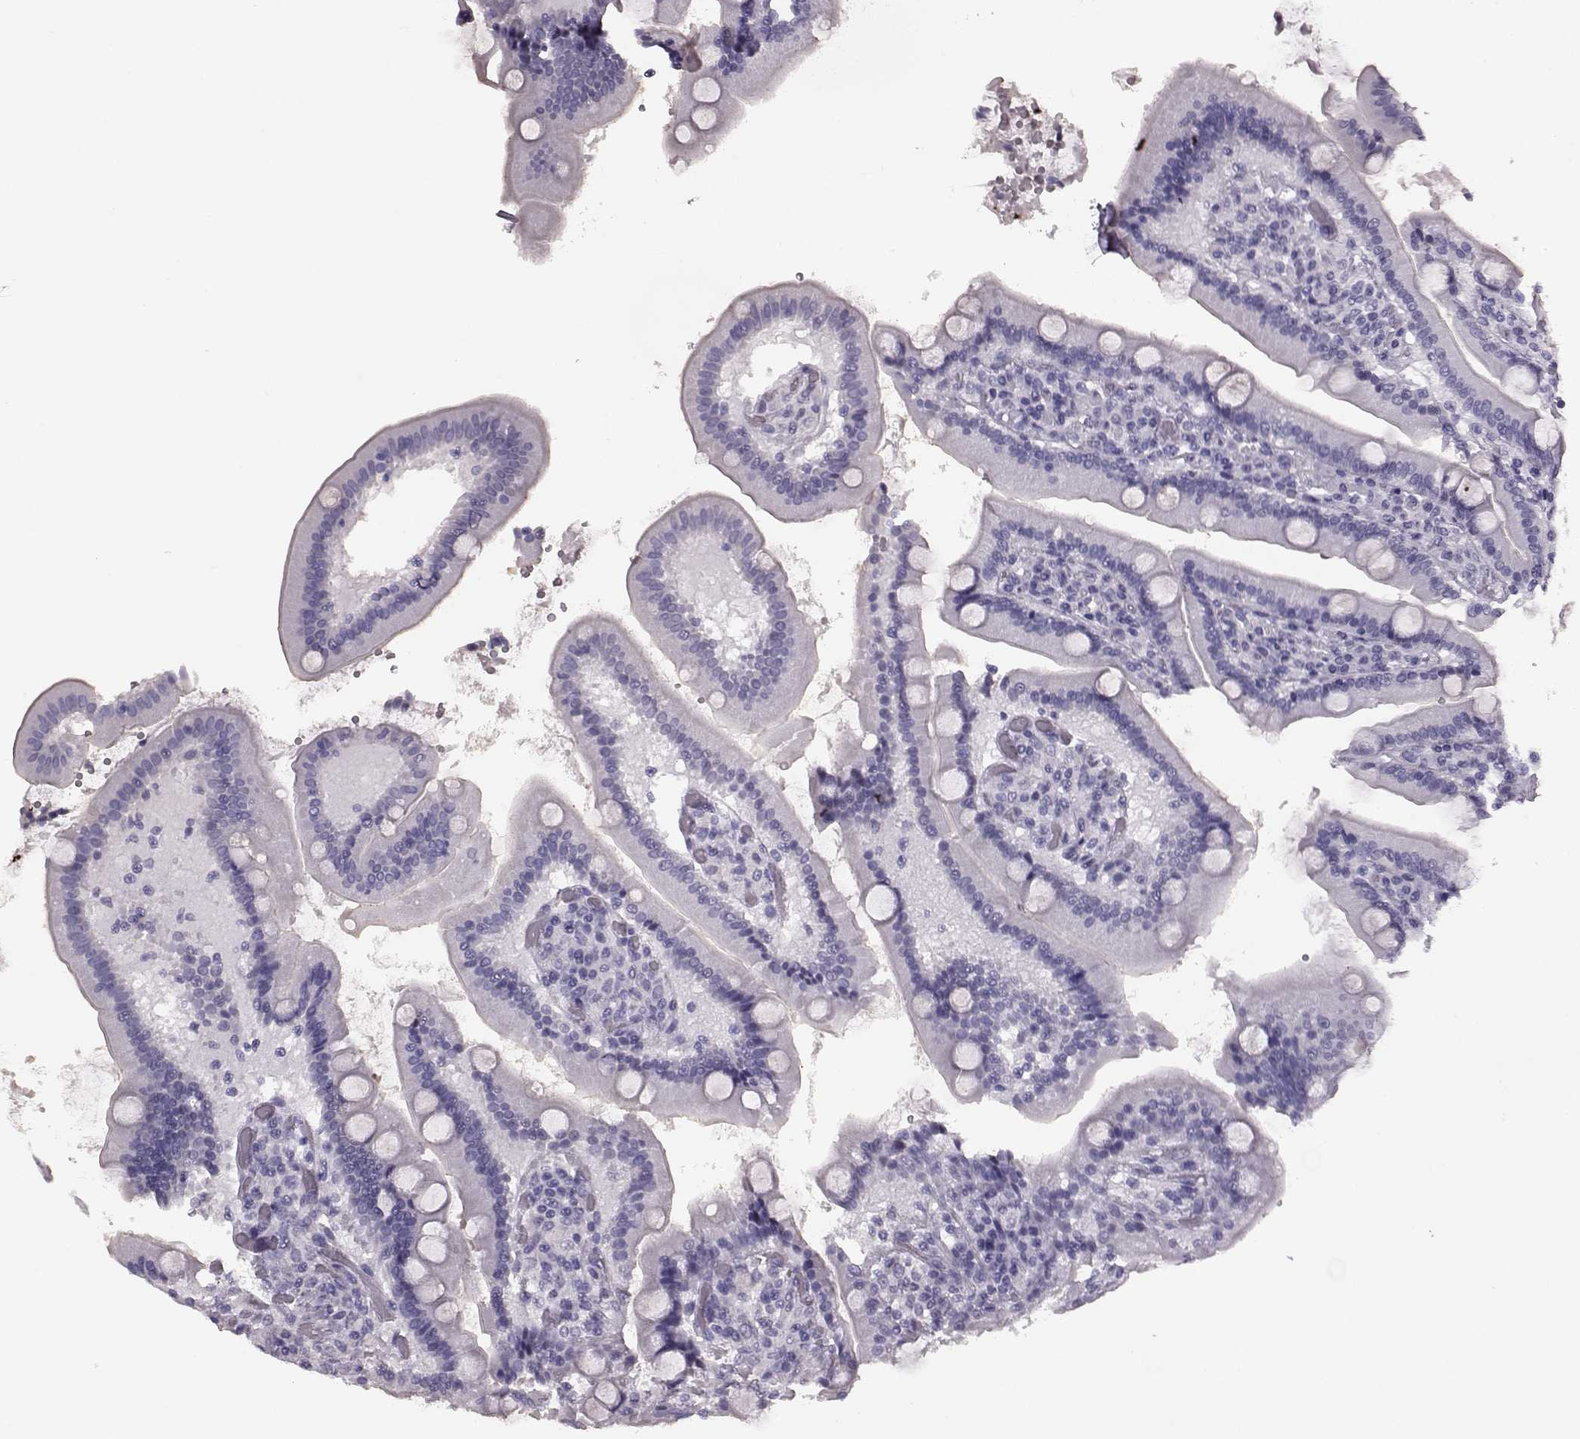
{"staining": {"intensity": "negative", "quantity": "none", "location": "none"}, "tissue": "duodenum", "cell_type": "Glandular cells", "image_type": "normal", "snomed": [{"axis": "morphology", "description": "Normal tissue, NOS"}, {"axis": "topography", "description": "Duodenum"}], "caption": "There is no significant expression in glandular cells of duodenum.", "gene": "AIPL1", "patient": {"sex": "female", "age": 62}}